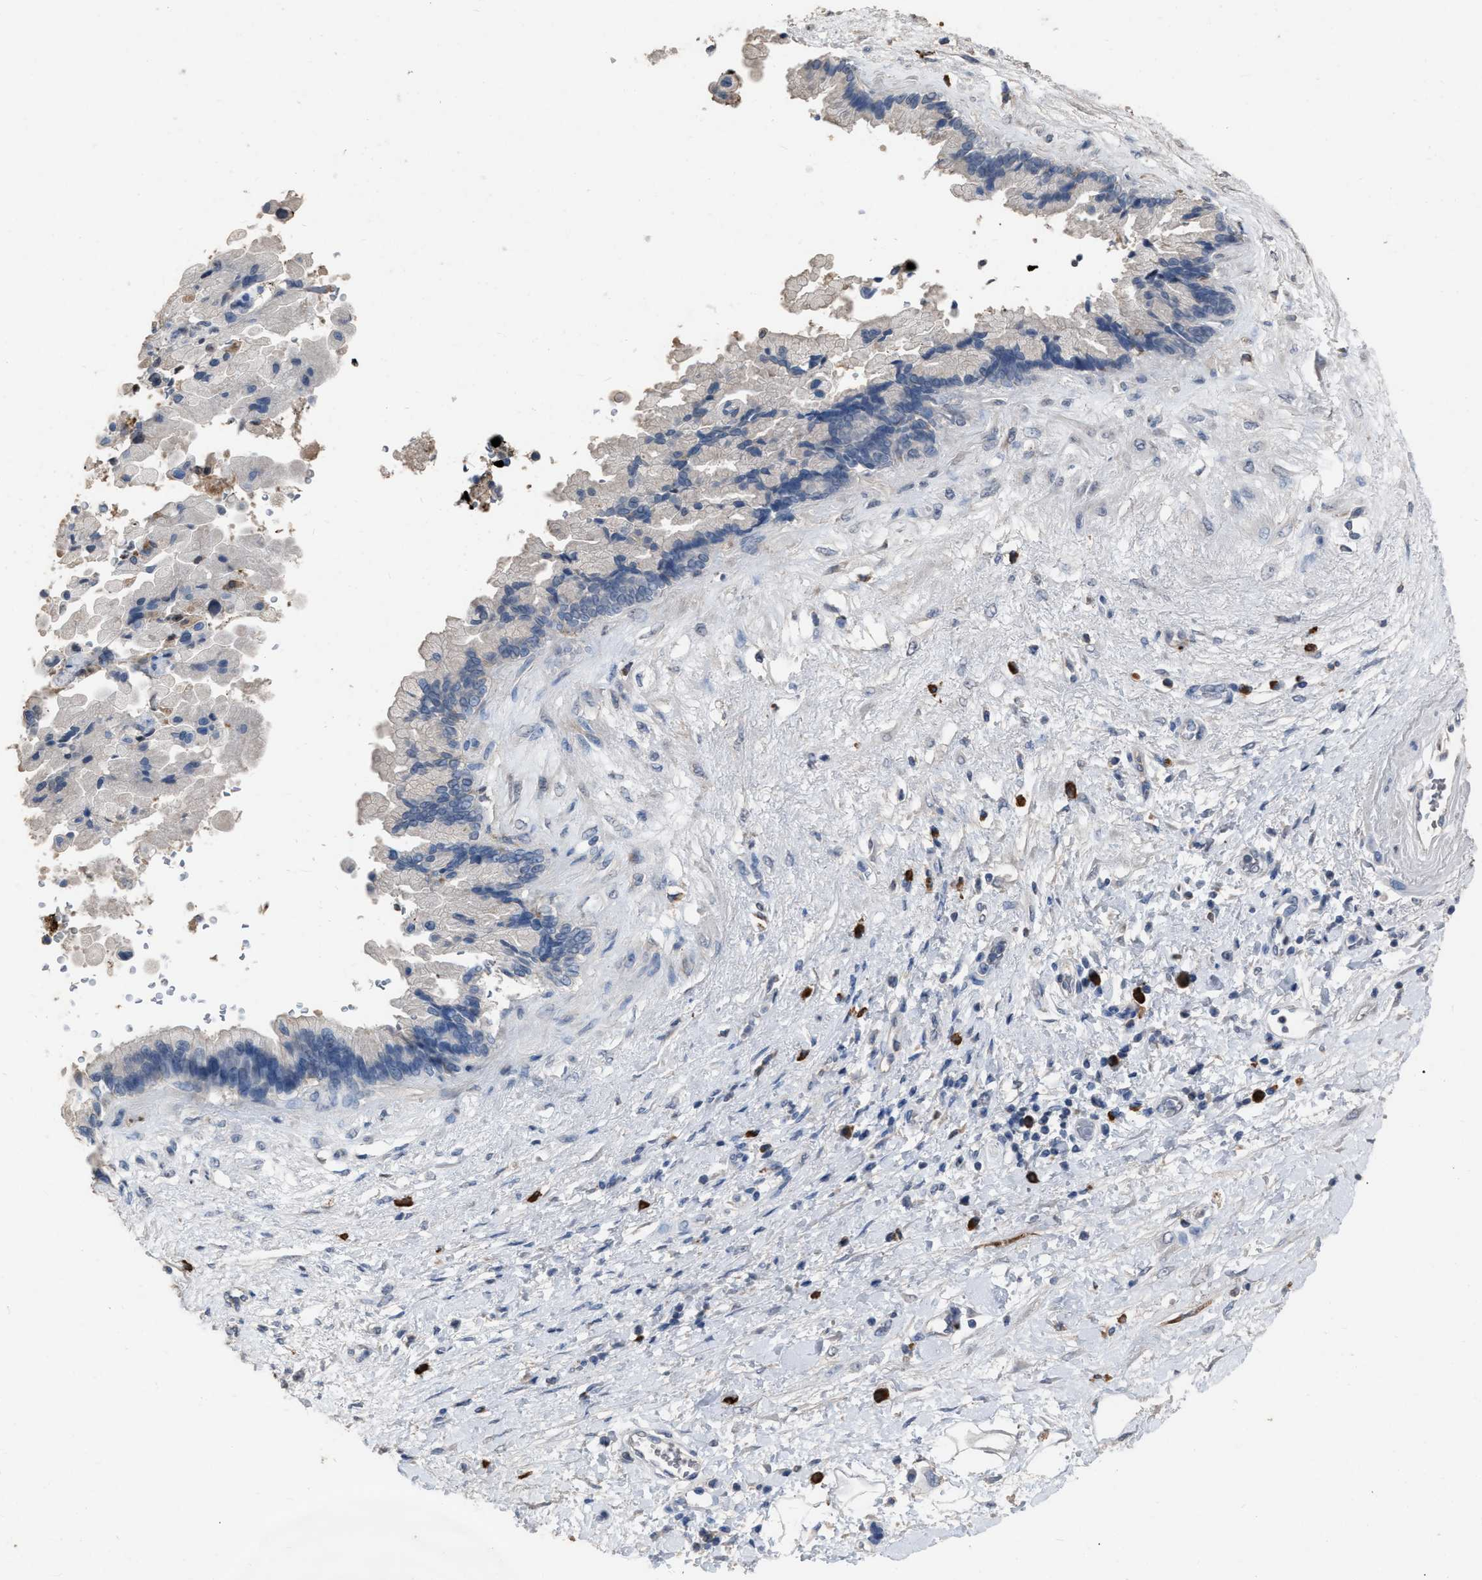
{"staining": {"intensity": "negative", "quantity": "none", "location": "none"}, "tissue": "pancreatic cancer", "cell_type": "Tumor cells", "image_type": "cancer", "snomed": [{"axis": "morphology", "description": "Adenocarcinoma, NOS"}, {"axis": "topography", "description": "Pancreas"}], "caption": "Tumor cells are negative for protein expression in human pancreatic cancer (adenocarcinoma). Nuclei are stained in blue.", "gene": "HABP2", "patient": {"sex": "female", "age": 60}}